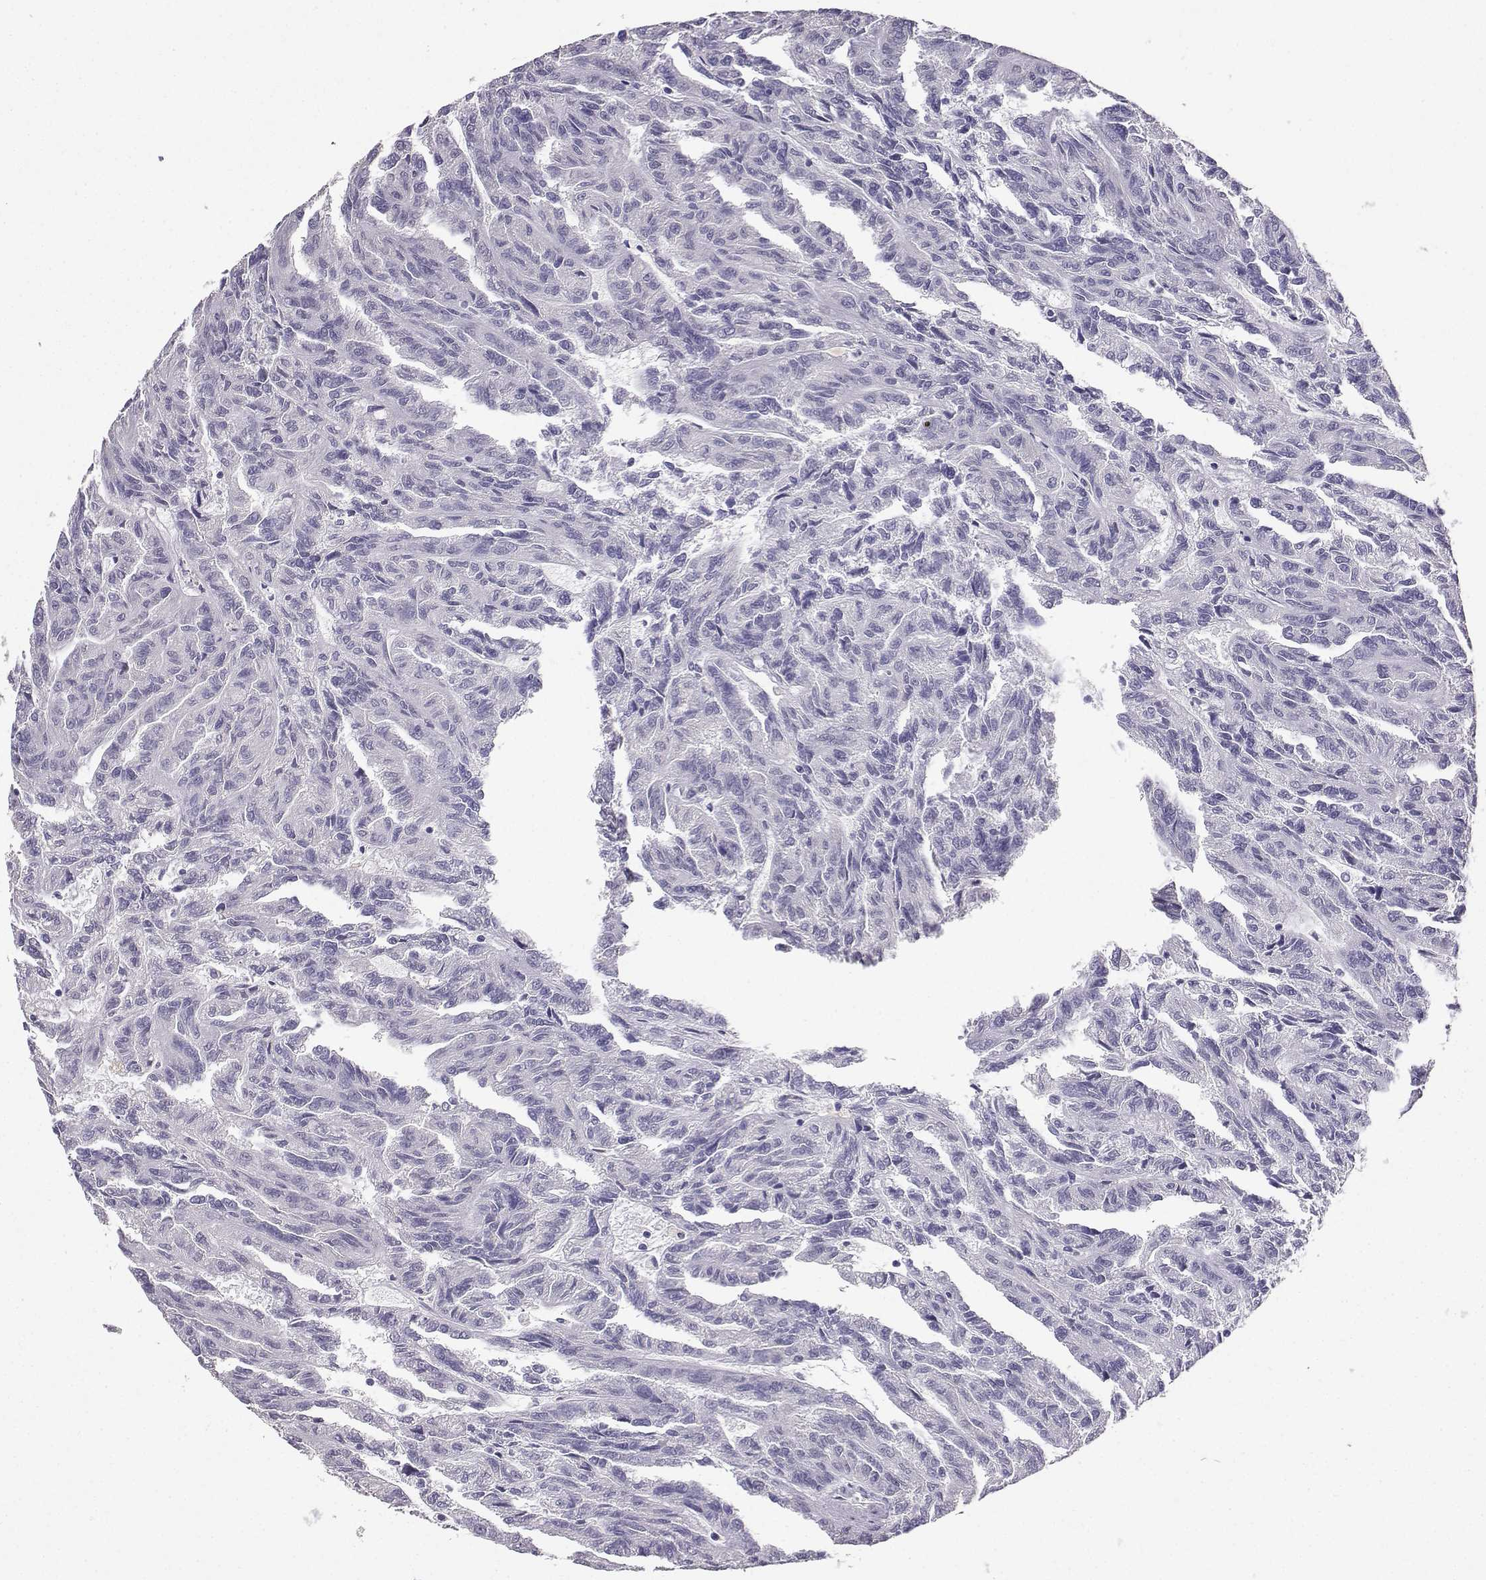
{"staining": {"intensity": "negative", "quantity": "none", "location": "none"}, "tissue": "renal cancer", "cell_type": "Tumor cells", "image_type": "cancer", "snomed": [{"axis": "morphology", "description": "Adenocarcinoma, NOS"}, {"axis": "topography", "description": "Kidney"}], "caption": "IHC image of neoplastic tissue: human adenocarcinoma (renal) stained with DAB reveals no significant protein positivity in tumor cells.", "gene": "SPAG11B", "patient": {"sex": "male", "age": 79}}